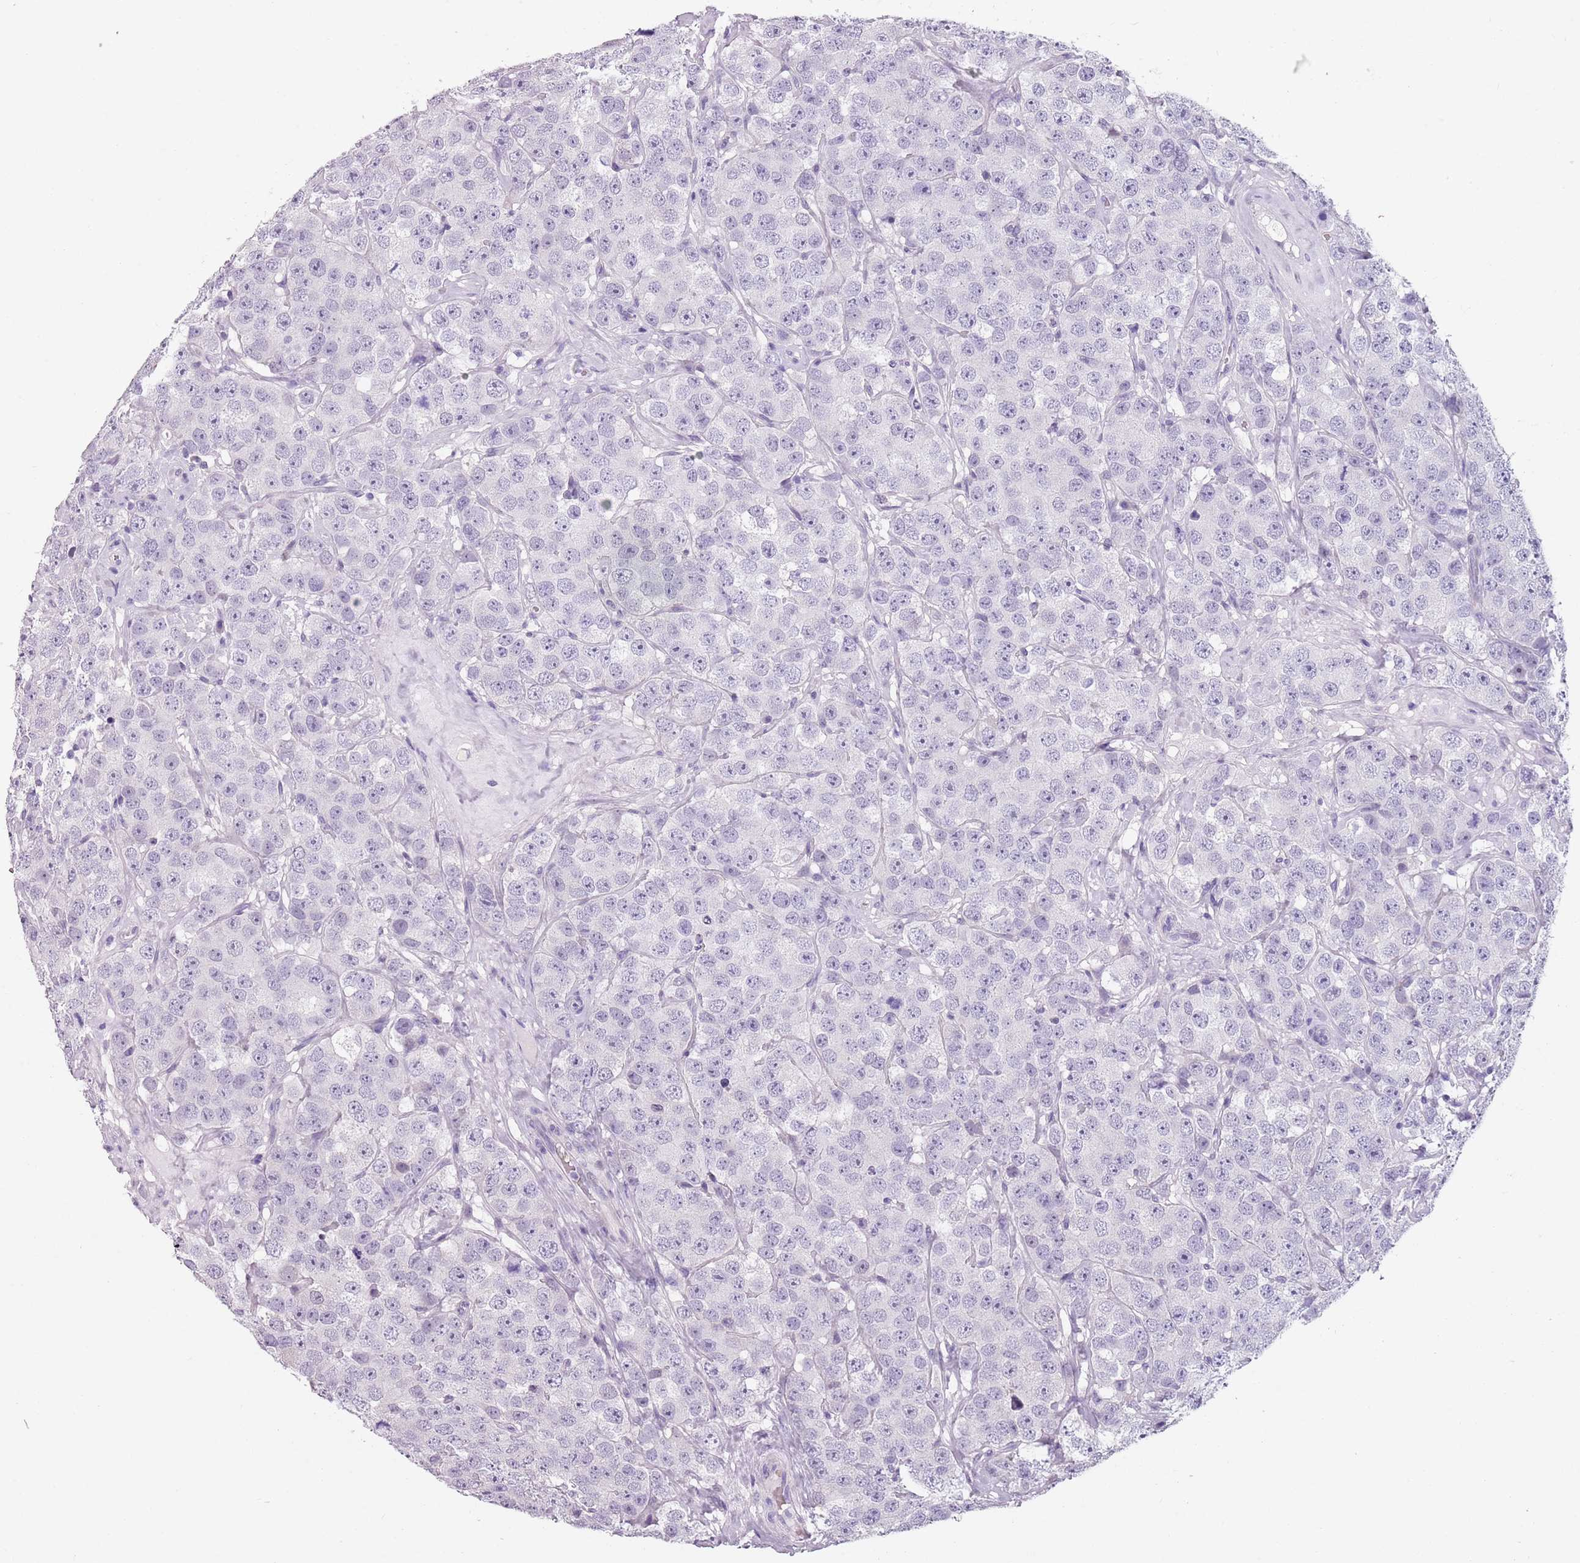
{"staining": {"intensity": "negative", "quantity": "none", "location": "none"}, "tissue": "testis cancer", "cell_type": "Tumor cells", "image_type": "cancer", "snomed": [{"axis": "morphology", "description": "Seminoma, NOS"}, {"axis": "topography", "description": "Testis"}], "caption": "This is a micrograph of IHC staining of testis seminoma, which shows no positivity in tumor cells. Brightfield microscopy of IHC stained with DAB (brown) and hematoxylin (blue), captured at high magnification.", "gene": "SPESP1", "patient": {"sex": "male", "age": 28}}